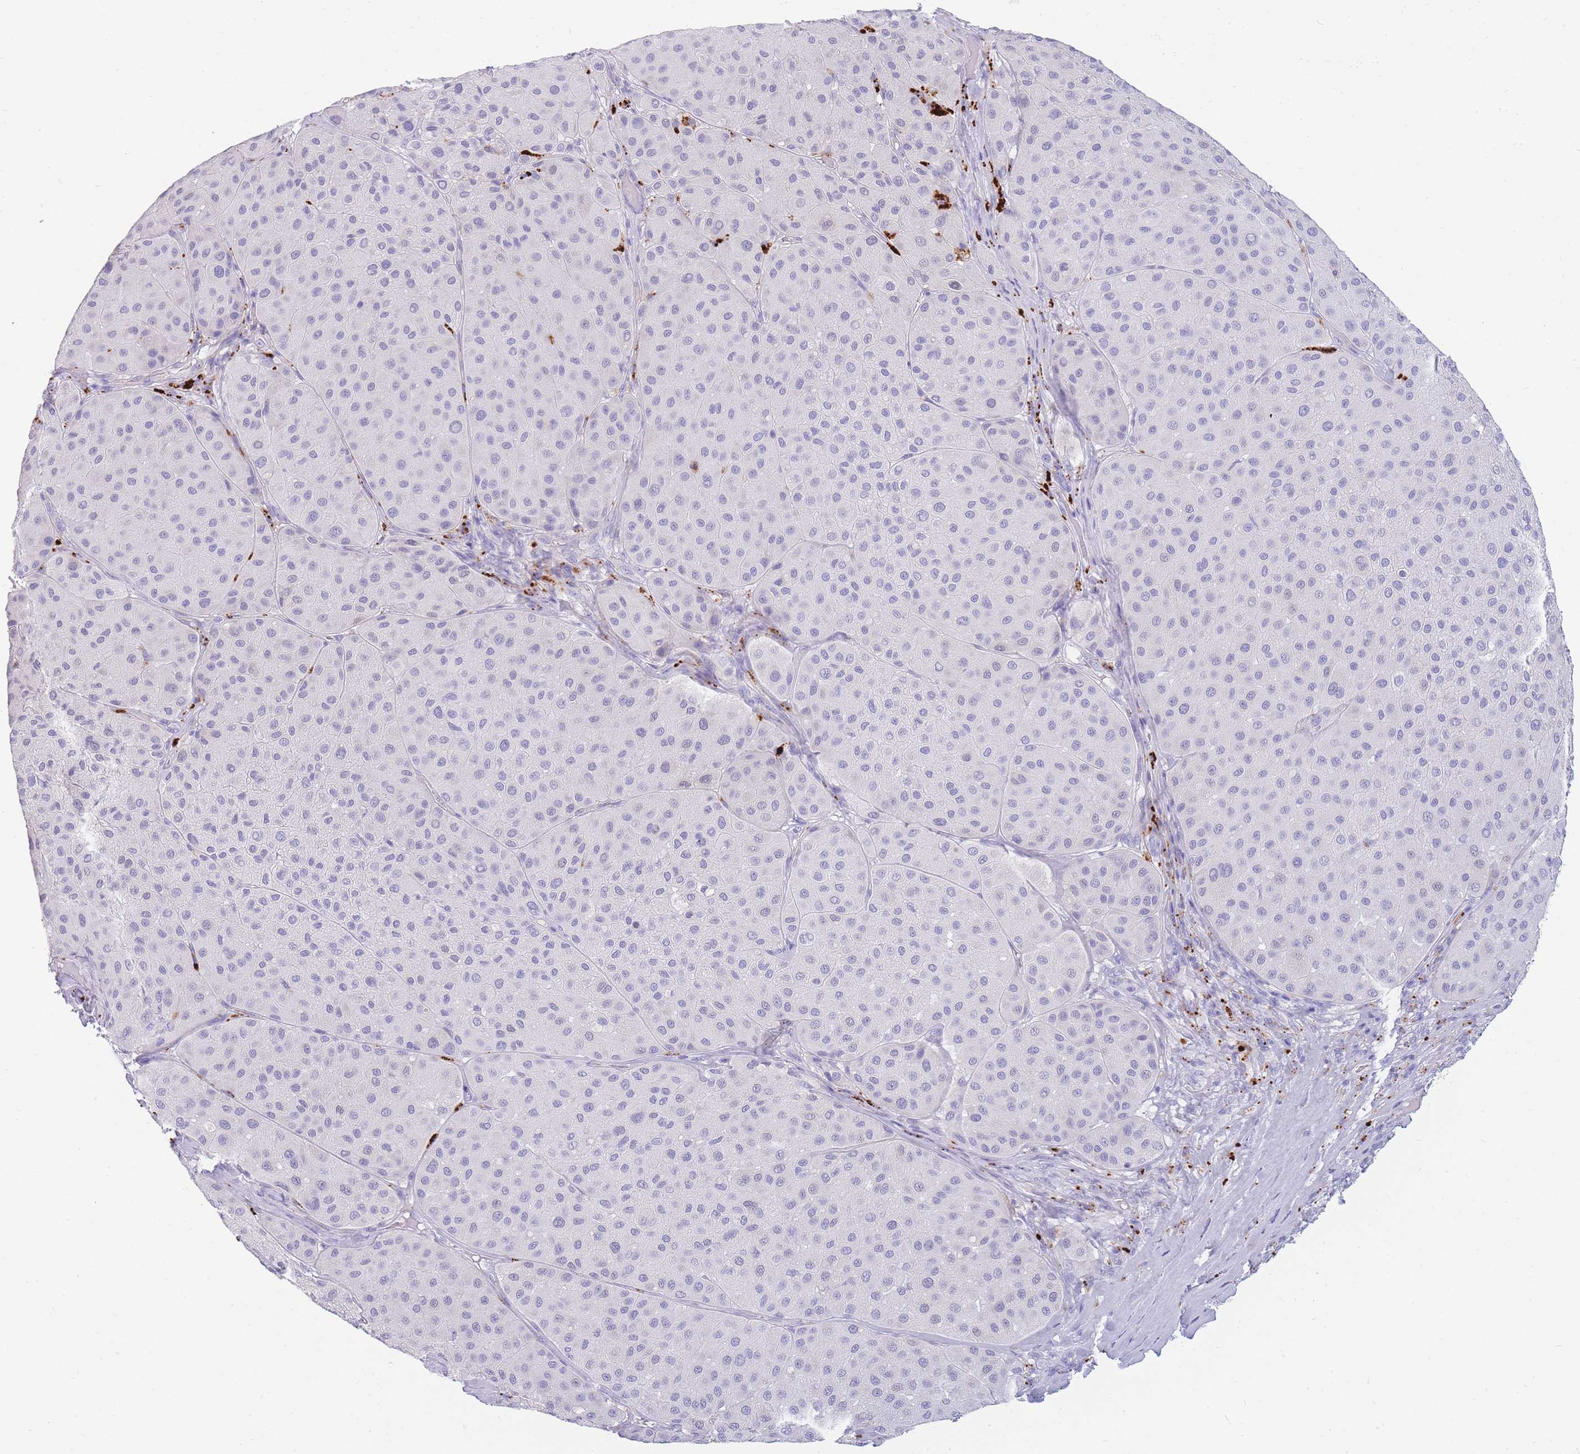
{"staining": {"intensity": "negative", "quantity": "none", "location": "none"}, "tissue": "melanoma", "cell_type": "Tumor cells", "image_type": "cancer", "snomed": [{"axis": "morphology", "description": "Malignant melanoma, Metastatic site"}, {"axis": "topography", "description": "Smooth muscle"}], "caption": "Melanoma was stained to show a protein in brown. There is no significant expression in tumor cells.", "gene": "UPK1A", "patient": {"sex": "male", "age": 41}}